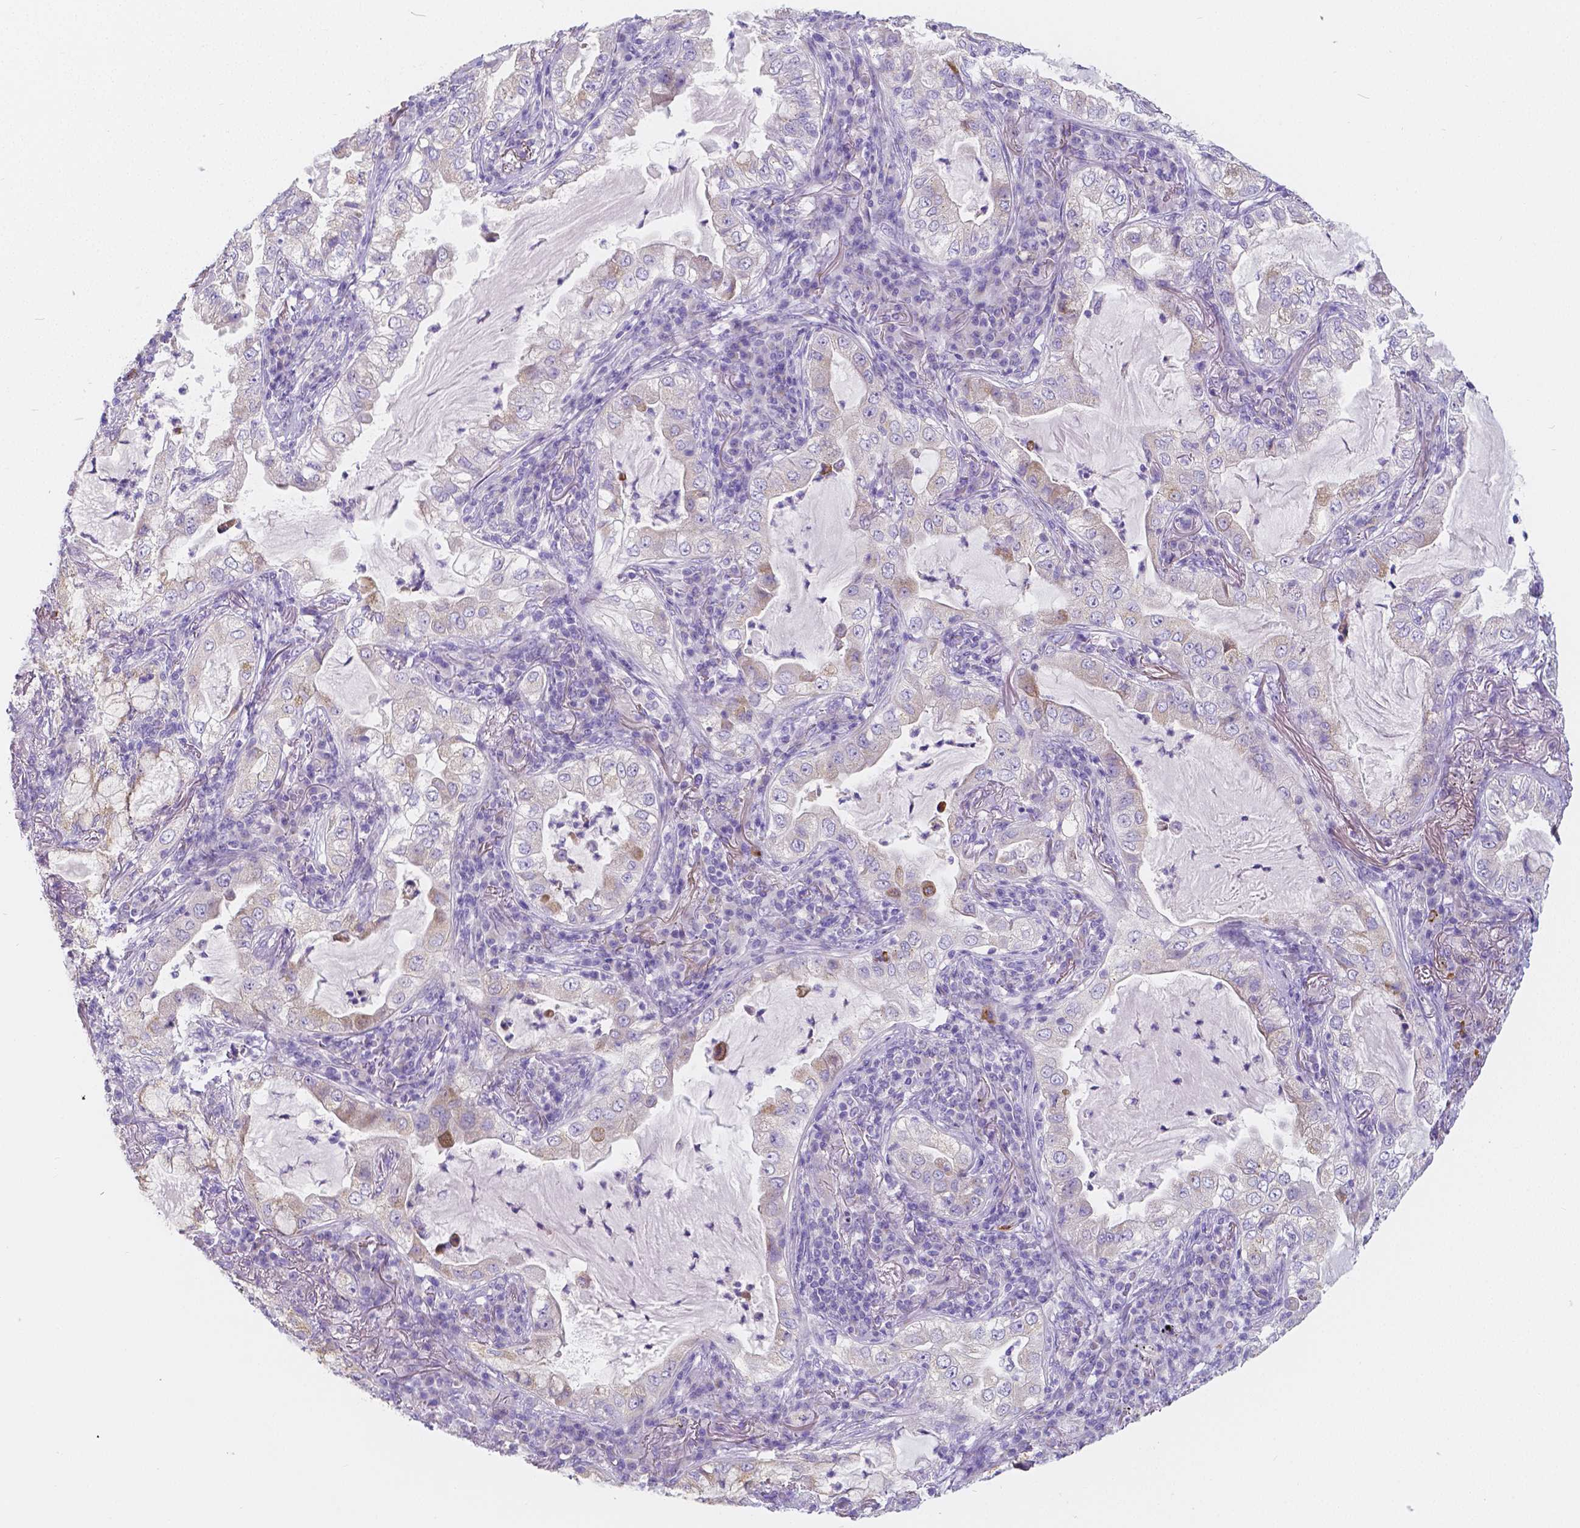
{"staining": {"intensity": "weak", "quantity": "<25%", "location": "cytoplasmic/membranous"}, "tissue": "lung cancer", "cell_type": "Tumor cells", "image_type": "cancer", "snomed": [{"axis": "morphology", "description": "Adenocarcinoma, NOS"}, {"axis": "topography", "description": "Lung"}], "caption": "High power microscopy histopathology image of an IHC photomicrograph of lung cancer, revealing no significant expression in tumor cells.", "gene": "RNF186", "patient": {"sex": "female", "age": 73}}